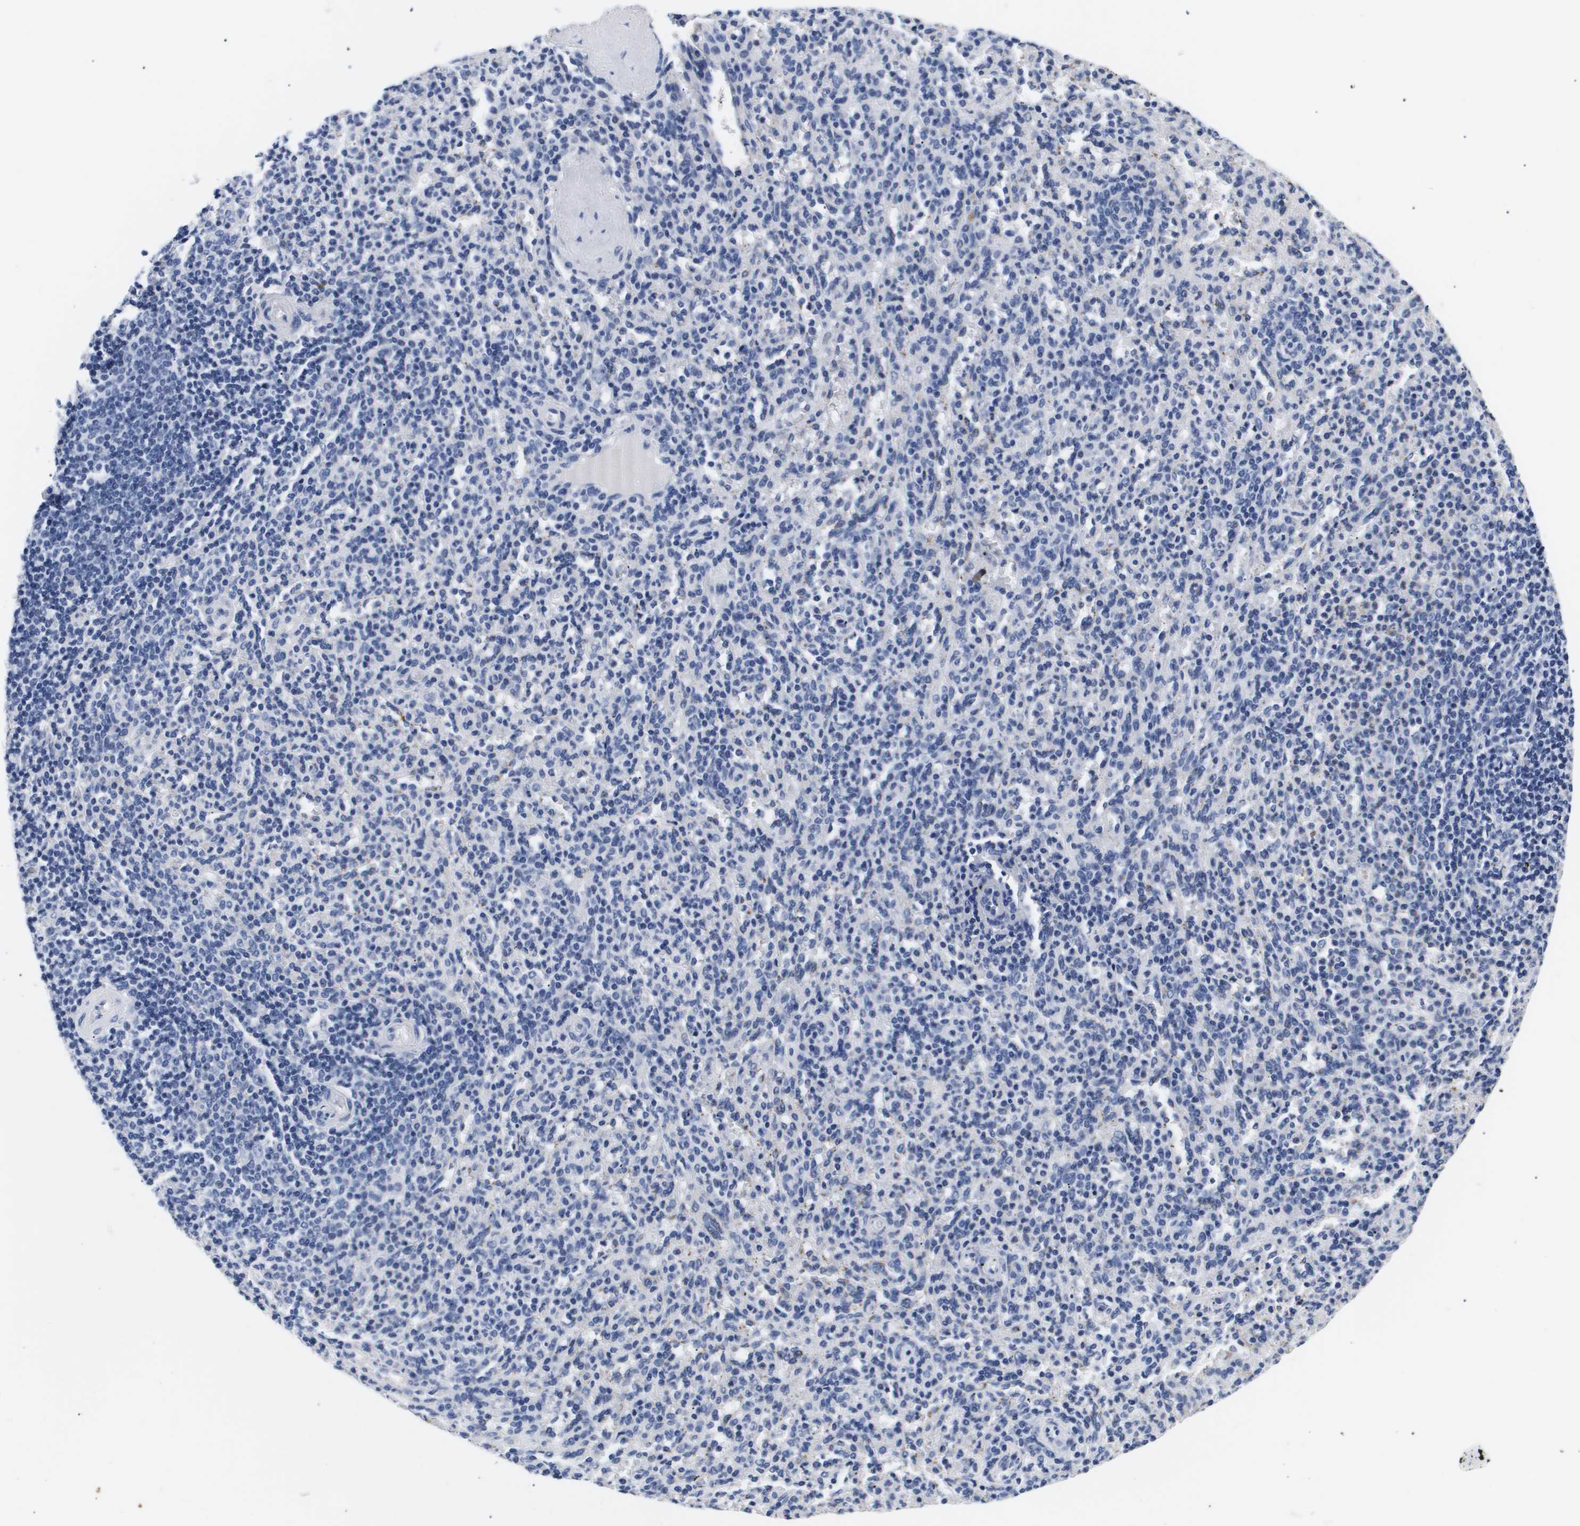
{"staining": {"intensity": "weak", "quantity": "<25%", "location": "cytoplasmic/membranous"}, "tissue": "spleen", "cell_type": "Cells in red pulp", "image_type": "normal", "snomed": [{"axis": "morphology", "description": "Normal tissue, NOS"}, {"axis": "topography", "description": "Spleen"}], "caption": "DAB (3,3'-diaminobenzidine) immunohistochemical staining of unremarkable spleen shows no significant staining in cells in red pulp. (DAB immunohistochemistry with hematoxylin counter stain).", "gene": "ATP6V0A4", "patient": {"sex": "male", "age": 36}}